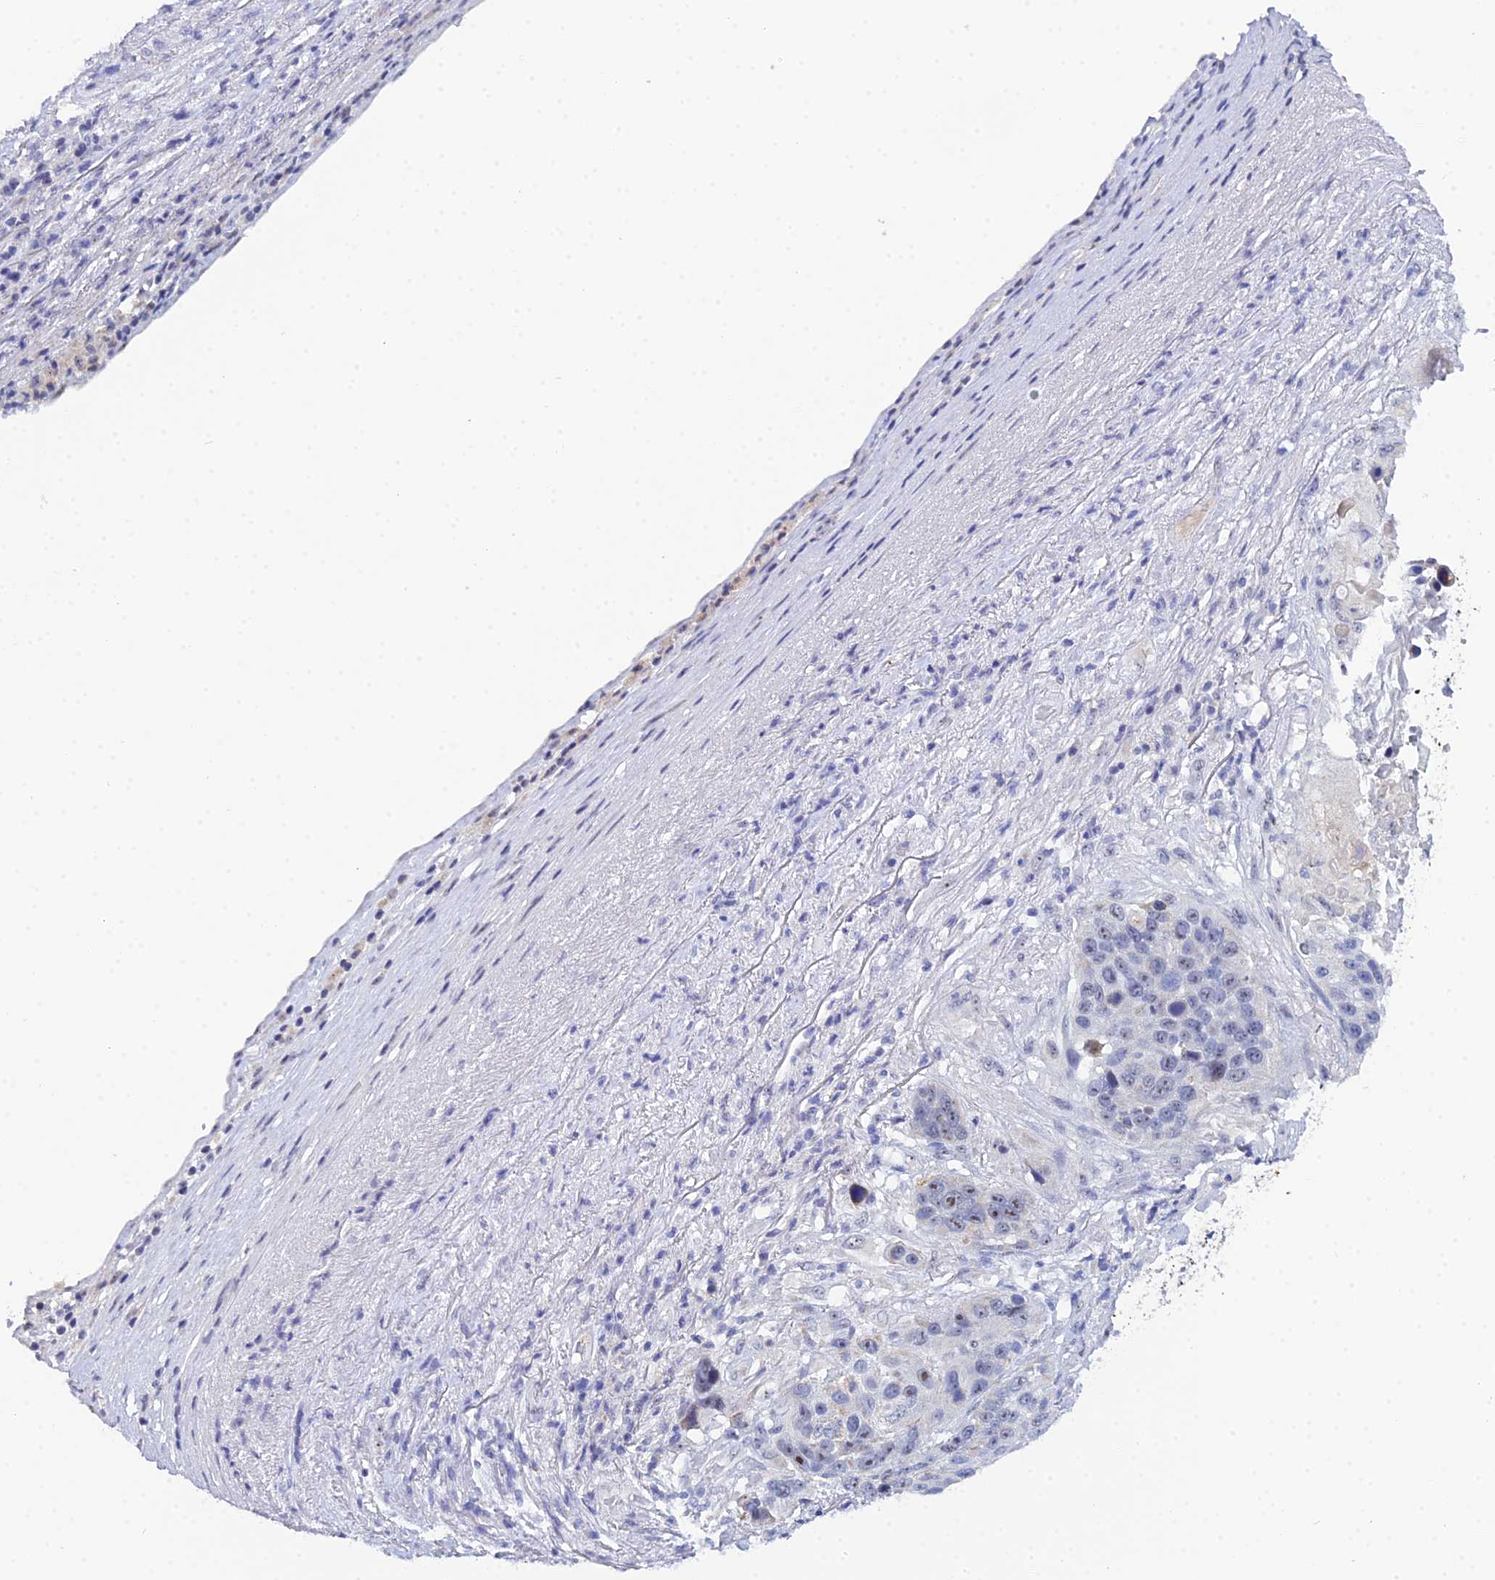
{"staining": {"intensity": "weak", "quantity": "25%-75%", "location": "nuclear"}, "tissue": "lung cancer", "cell_type": "Tumor cells", "image_type": "cancer", "snomed": [{"axis": "morphology", "description": "Normal tissue, NOS"}, {"axis": "morphology", "description": "Squamous cell carcinoma, NOS"}, {"axis": "topography", "description": "Lymph node"}, {"axis": "topography", "description": "Lung"}], "caption": "Lung cancer (squamous cell carcinoma) stained with DAB immunohistochemistry demonstrates low levels of weak nuclear positivity in about 25%-75% of tumor cells. (DAB (3,3'-diaminobenzidine) IHC with brightfield microscopy, high magnification).", "gene": "PLPP4", "patient": {"sex": "male", "age": 66}}